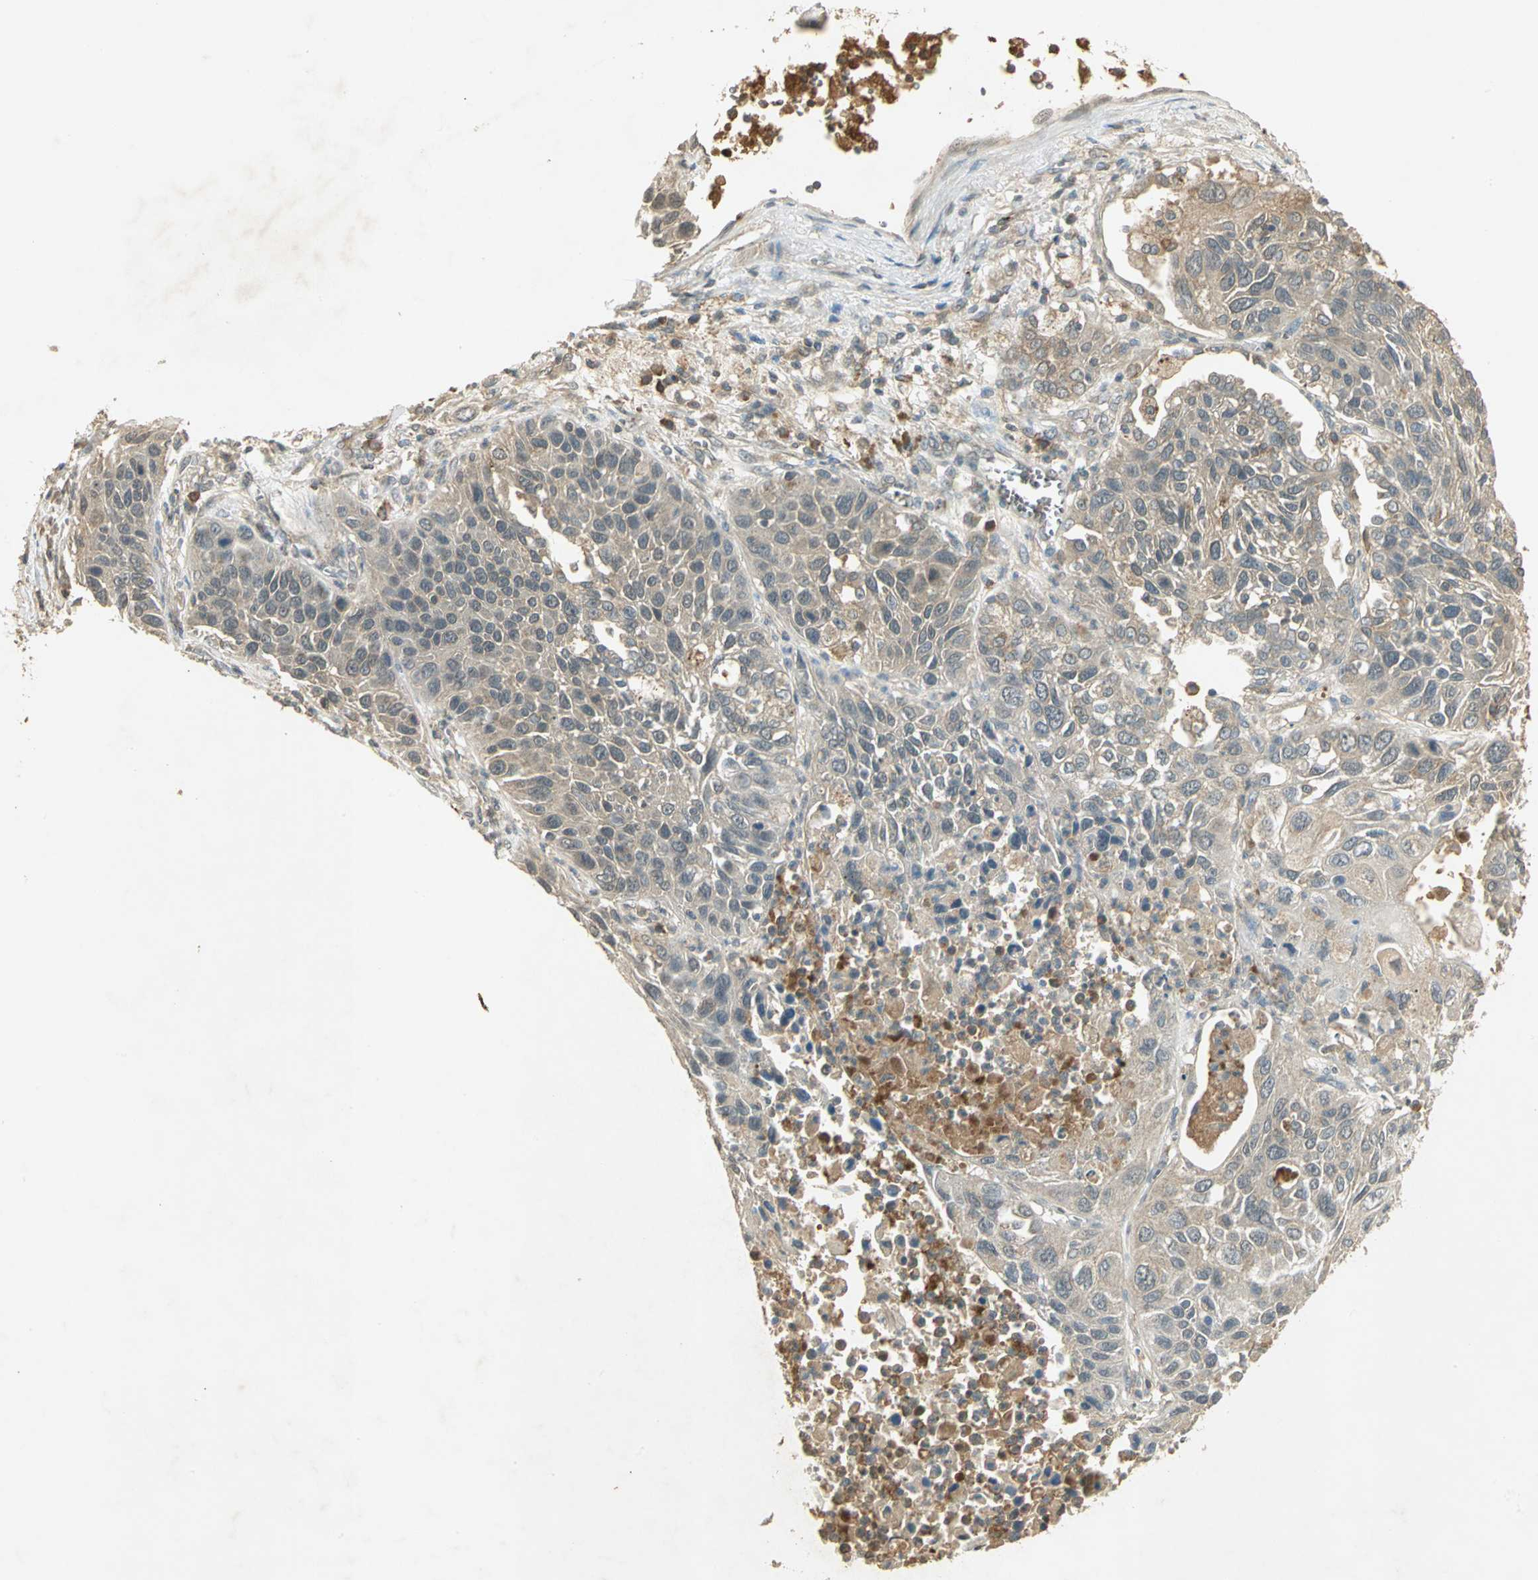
{"staining": {"intensity": "weak", "quantity": ">75%", "location": "cytoplasmic/membranous"}, "tissue": "lung cancer", "cell_type": "Tumor cells", "image_type": "cancer", "snomed": [{"axis": "morphology", "description": "Squamous cell carcinoma, NOS"}, {"axis": "topography", "description": "Lung"}], "caption": "Human squamous cell carcinoma (lung) stained with a protein marker shows weak staining in tumor cells.", "gene": "KEAP1", "patient": {"sex": "female", "age": 76}}